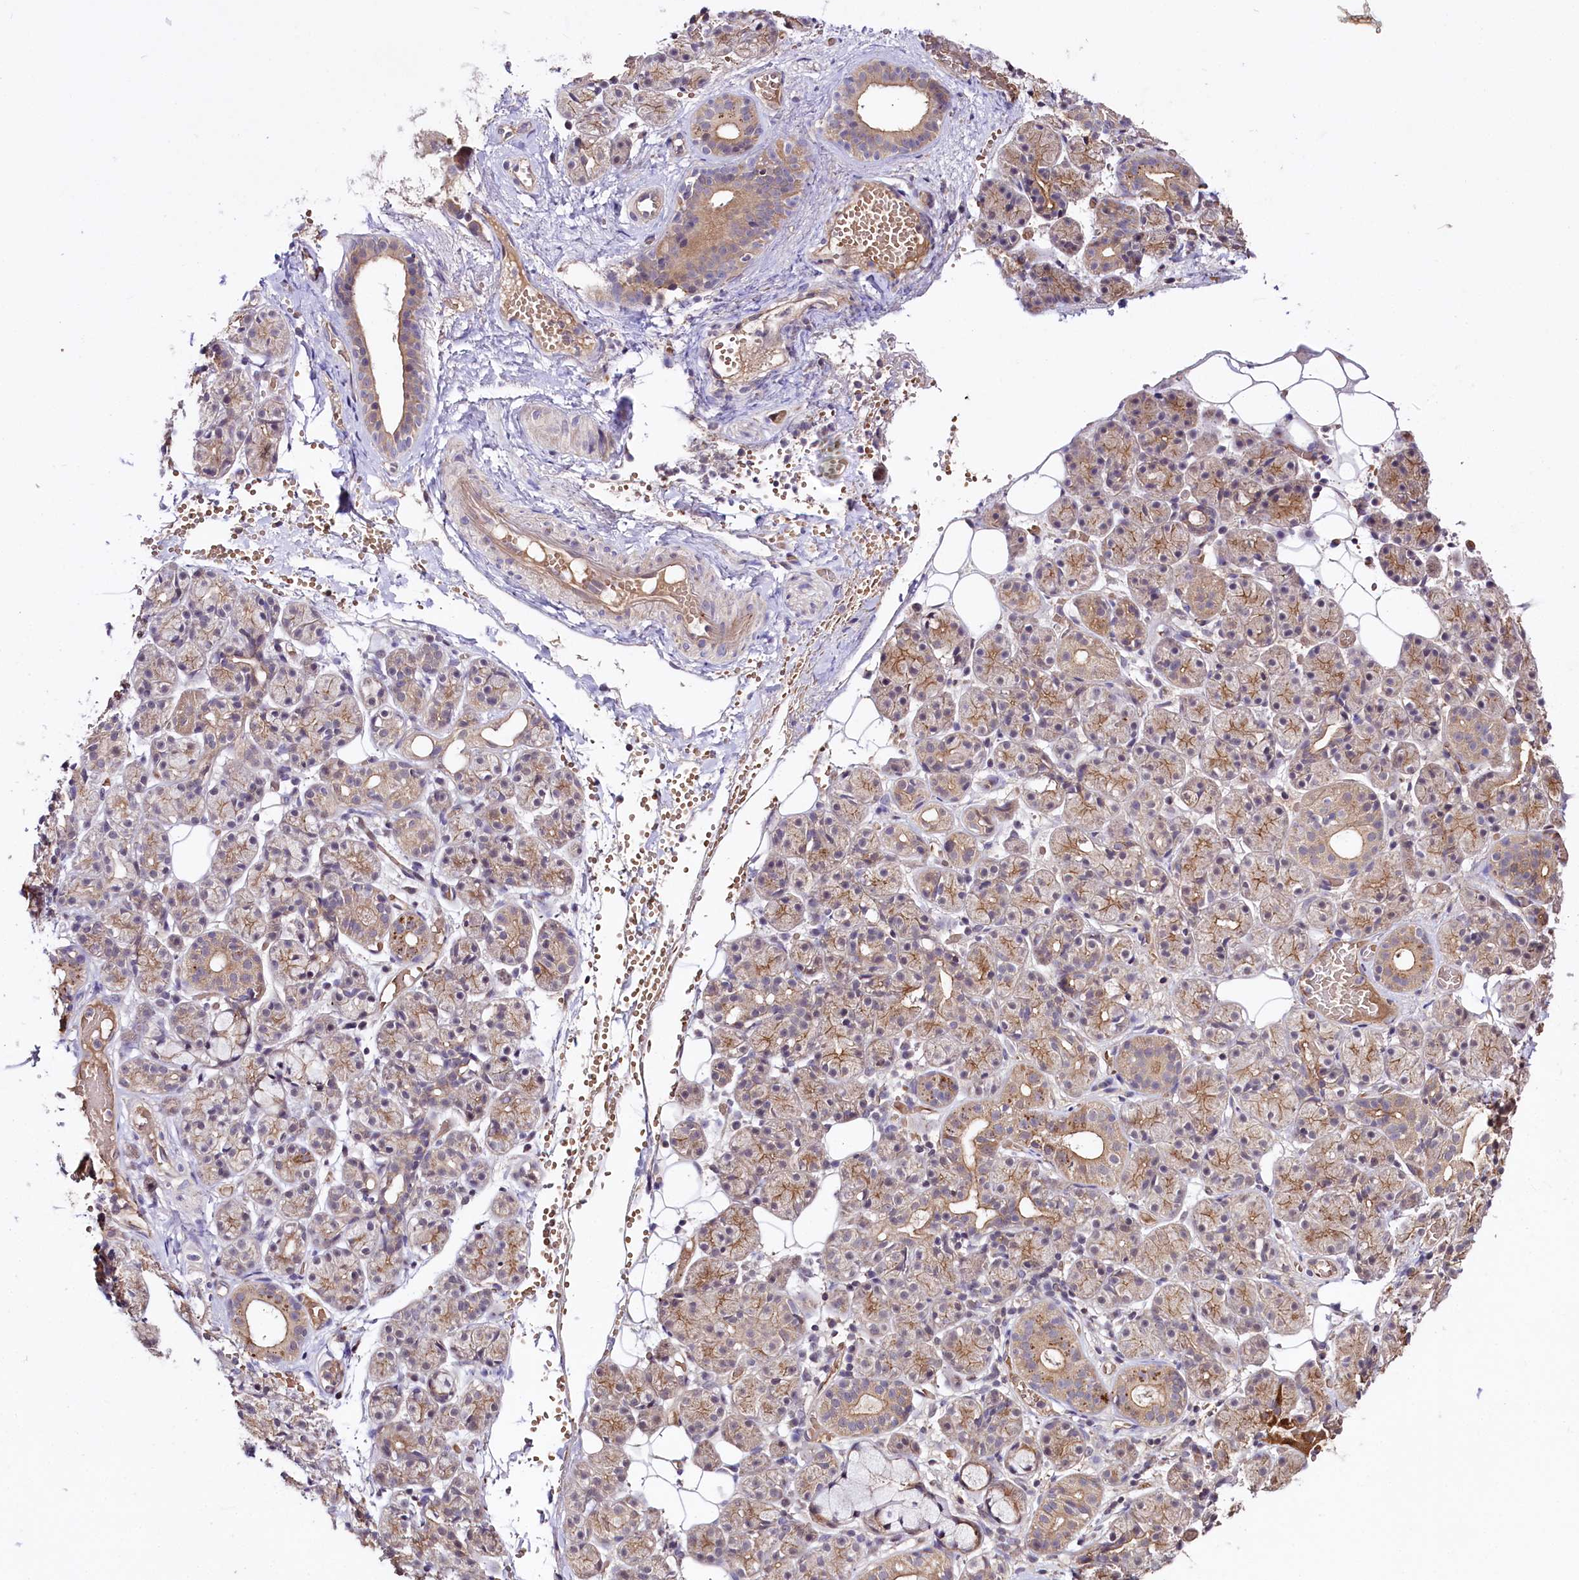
{"staining": {"intensity": "moderate", "quantity": "25%-75%", "location": "cytoplasmic/membranous"}, "tissue": "salivary gland", "cell_type": "Glandular cells", "image_type": "normal", "snomed": [{"axis": "morphology", "description": "Normal tissue, NOS"}, {"axis": "topography", "description": "Salivary gland"}], "caption": "A micrograph of human salivary gland stained for a protein displays moderate cytoplasmic/membranous brown staining in glandular cells.", "gene": "TAFAZZIN", "patient": {"sex": "male", "age": 63}}